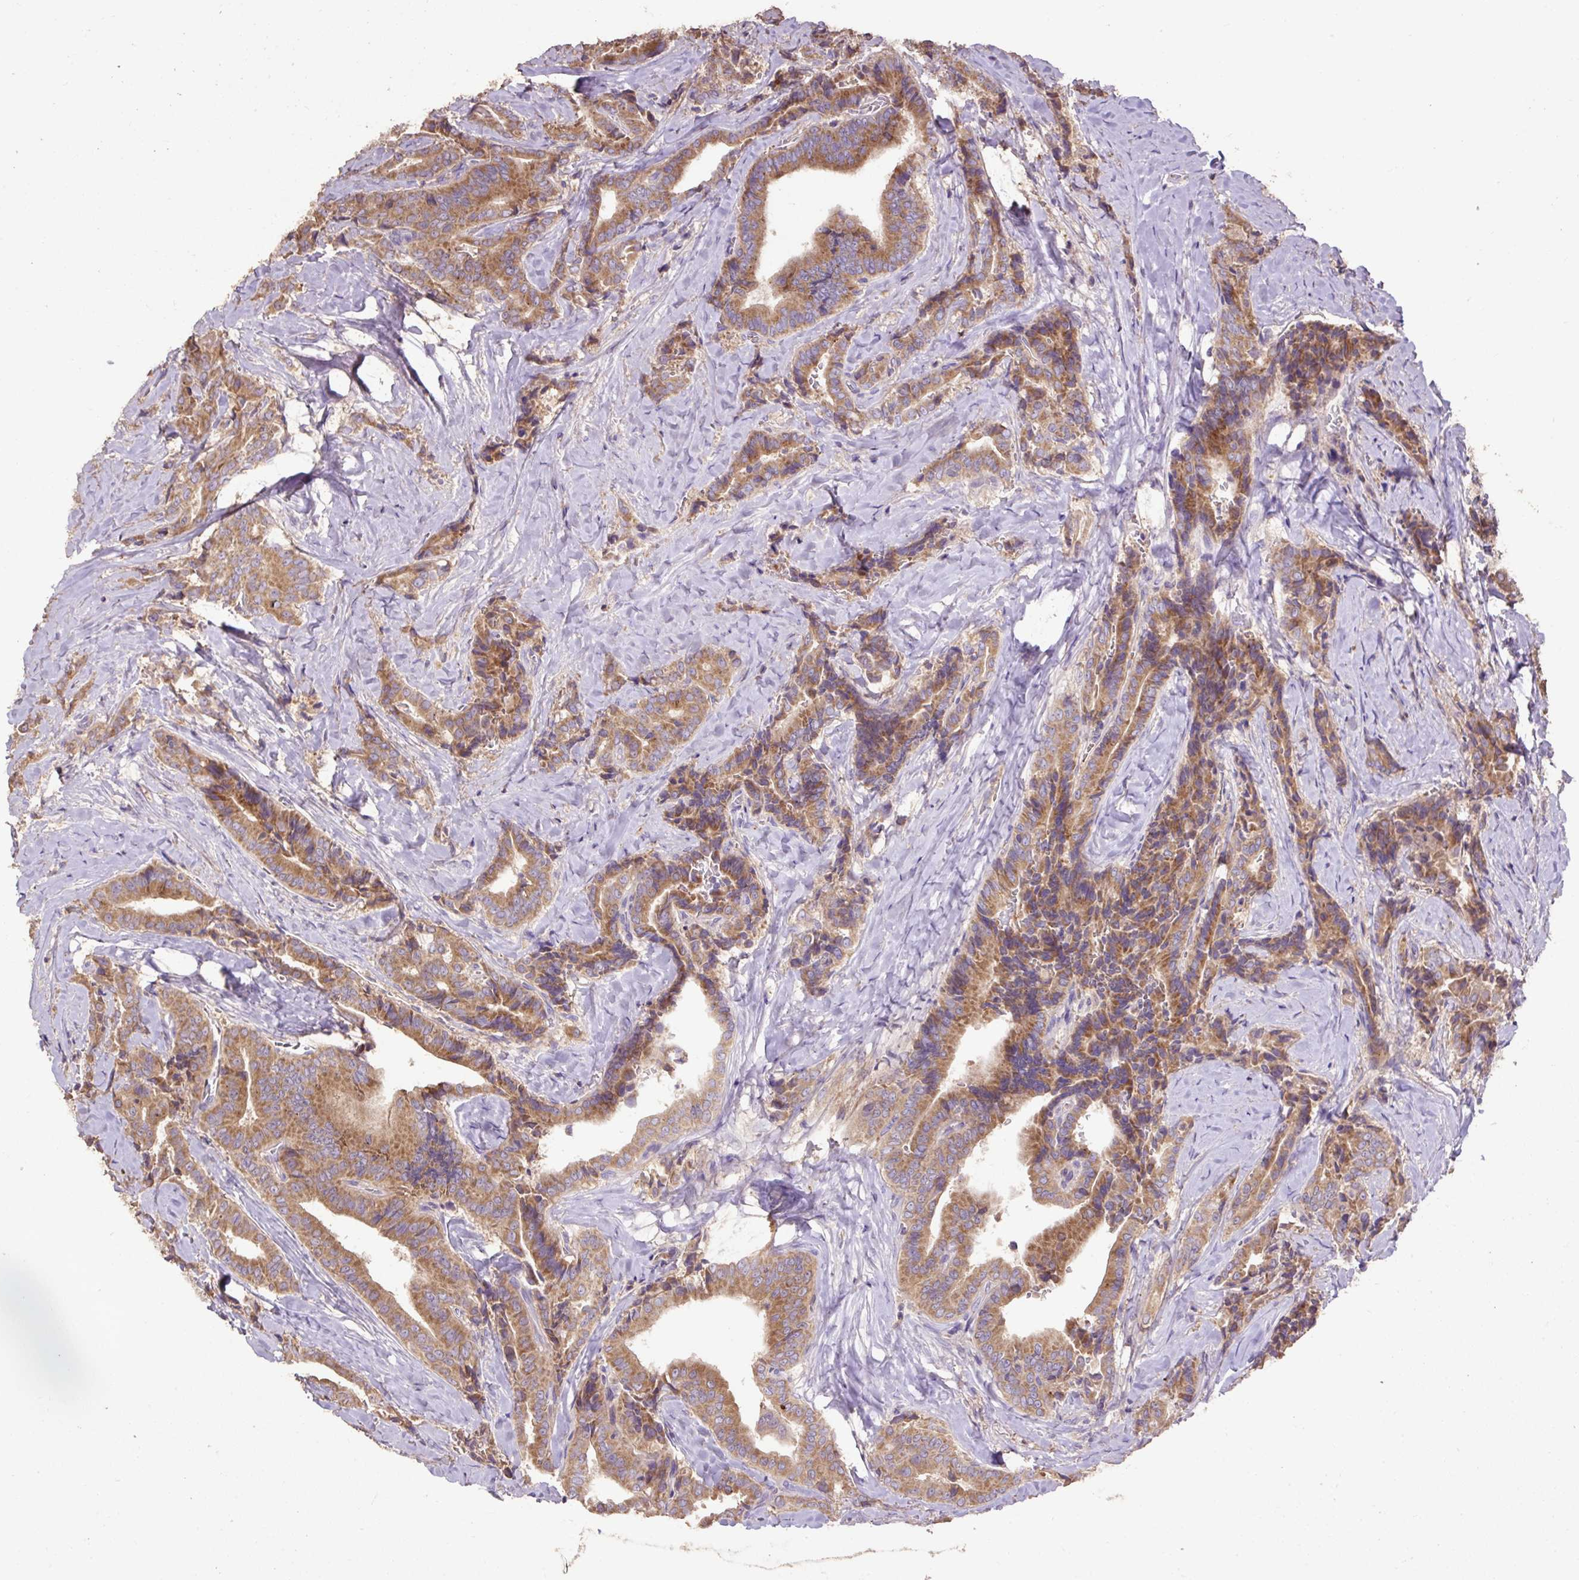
{"staining": {"intensity": "moderate", "quantity": ">75%", "location": "cytoplasmic/membranous"}, "tissue": "thyroid cancer", "cell_type": "Tumor cells", "image_type": "cancer", "snomed": [{"axis": "morphology", "description": "Papillary adenocarcinoma, NOS"}, {"axis": "topography", "description": "Thyroid gland"}], "caption": "Protein analysis of thyroid cancer tissue shows moderate cytoplasmic/membranous positivity in about >75% of tumor cells. (DAB (3,3'-diaminobenzidine) IHC, brown staining for protein, blue staining for nuclei).", "gene": "ABR", "patient": {"sex": "male", "age": 61}}